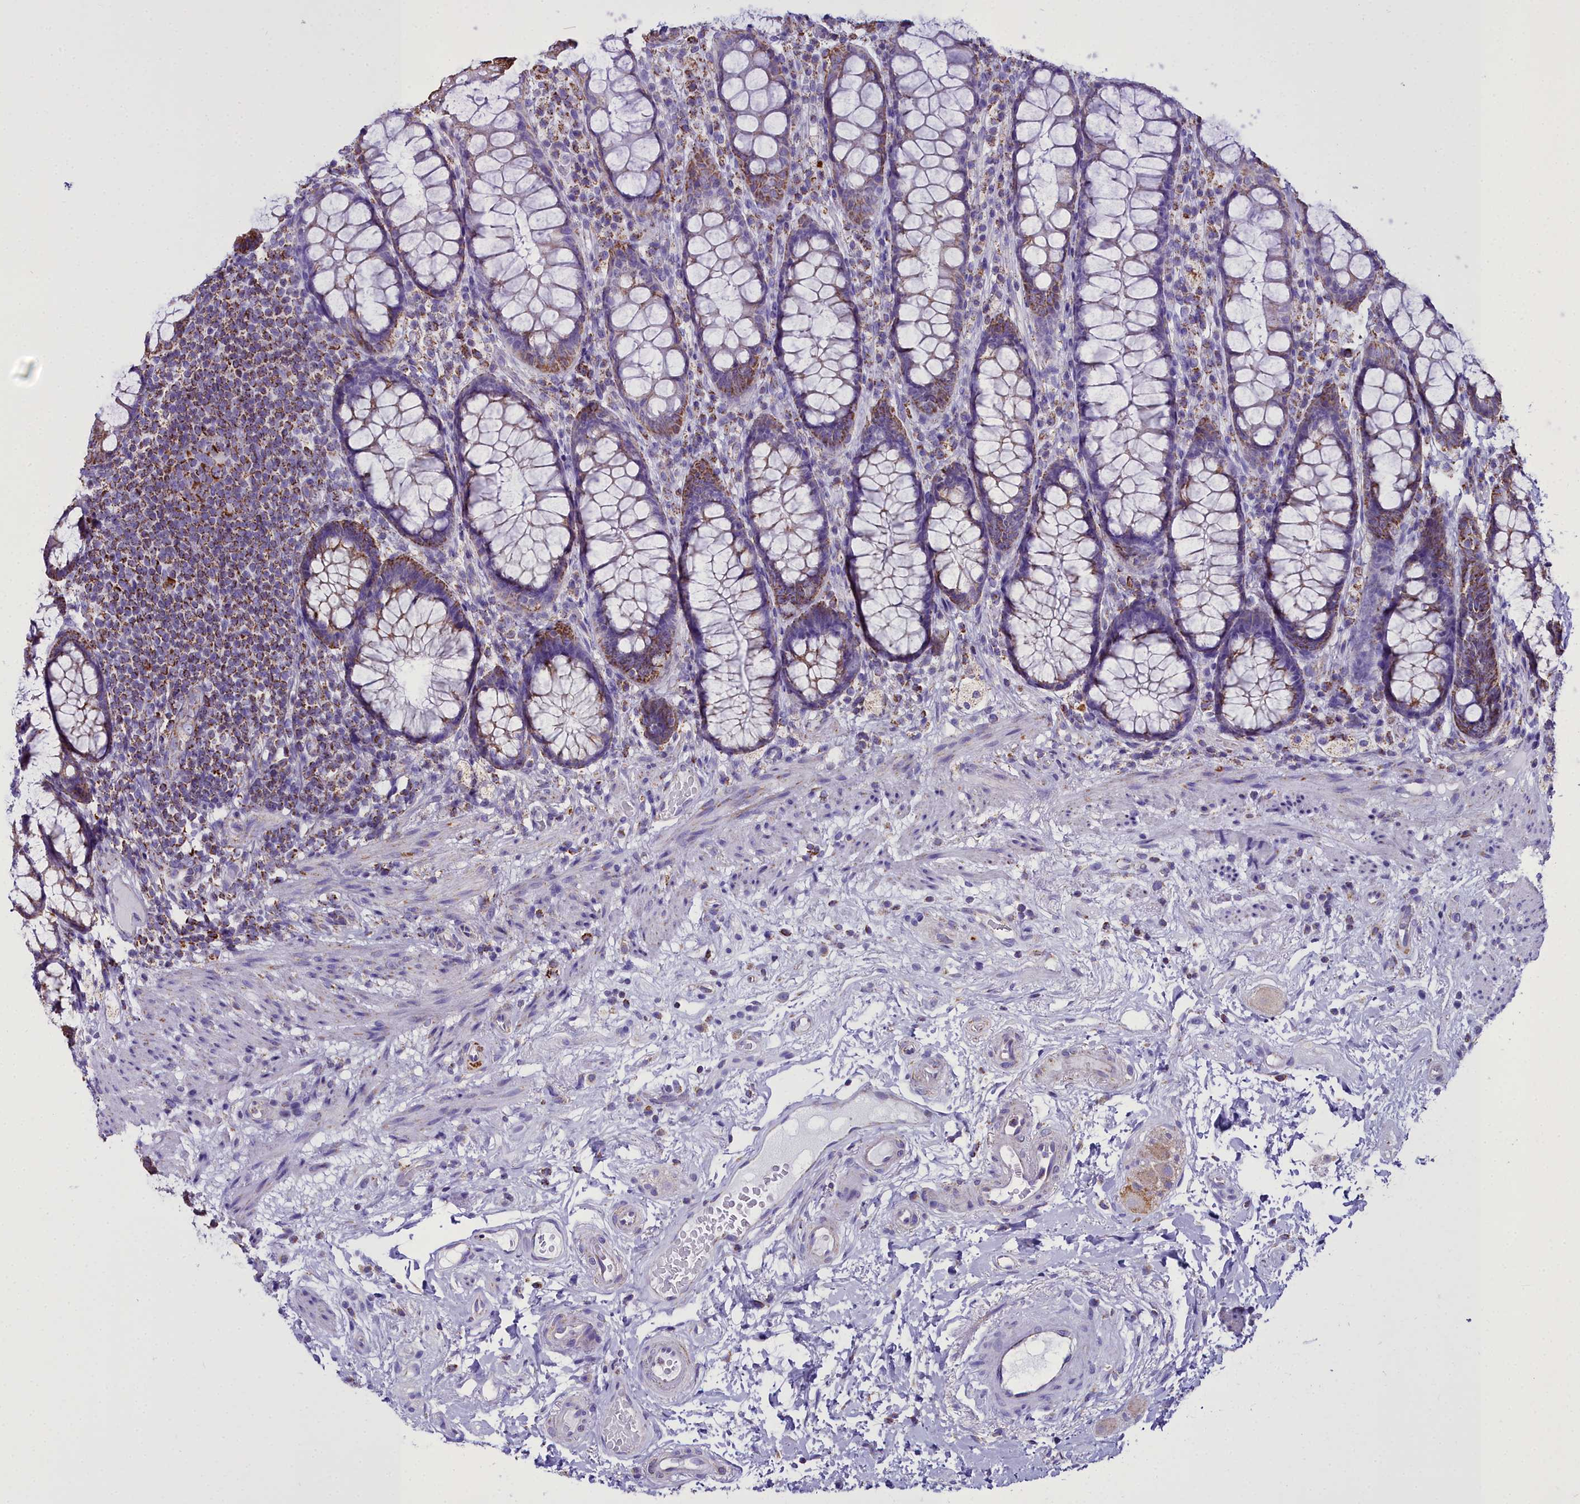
{"staining": {"intensity": "moderate", "quantity": ">75%", "location": "cytoplasmic/membranous"}, "tissue": "rectum", "cell_type": "Glandular cells", "image_type": "normal", "snomed": [{"axis": "morphology", "description": "Normal tissue, NOS"}, {"axis": "topography", "description": "Rectum"}], "caption": "A micrograph showing moderate cytoplasmic/membranous staining in about >75% of glandular cells in benign rectum, as visualized by brown immunohistochemical staining.", "gene": "WDFY3", "patient": {"sex": "male", "age": 83}}